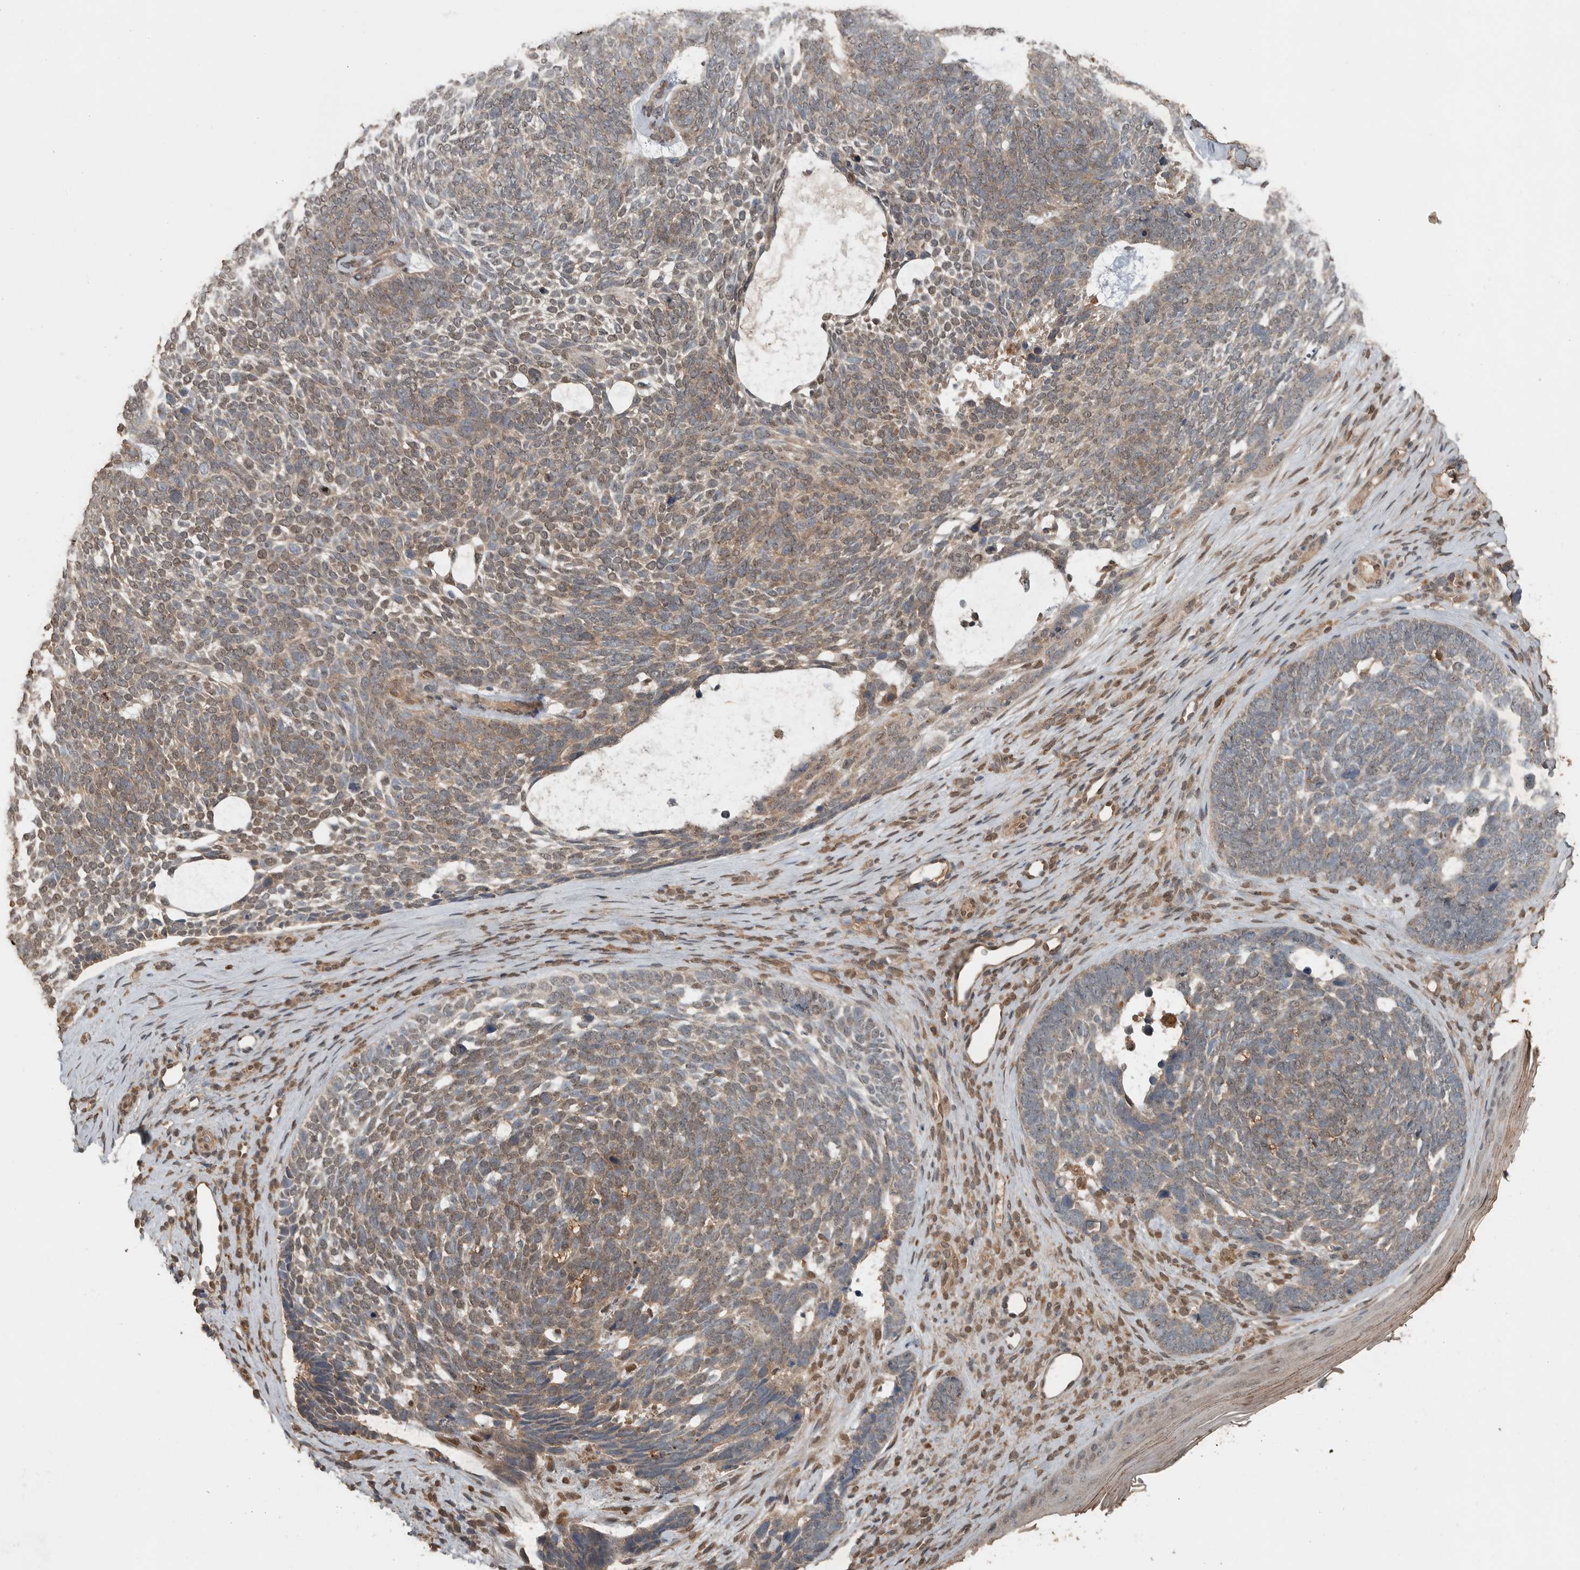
{"staining": {"intensity": "weak", "quantity": "25%-75%", "location": "cytoplasmic/membranous,nuclear"}, "tissue": "skin cancer", "cell_type": "Tumor cells", "image_type": "cancer", "snomed": [{"axis": "morphology", "description": "Basal cell carcinoma"}, {"axis": "topography", "description": "Skin"}], "caption": "The photomicrograph shows immunohistochemical staining of skin cancer (basal cell carcinoma). There is weak cytoplasmic/membranous and nuclear positivity is seen in about 25%-75% of tumor cells. (DAB (3,3'-diaminobenzidine) IHC with brightfield microscopy, high magnification).", "gene": "BLZF1", "patient": {"sex": "female", "age": 85}}